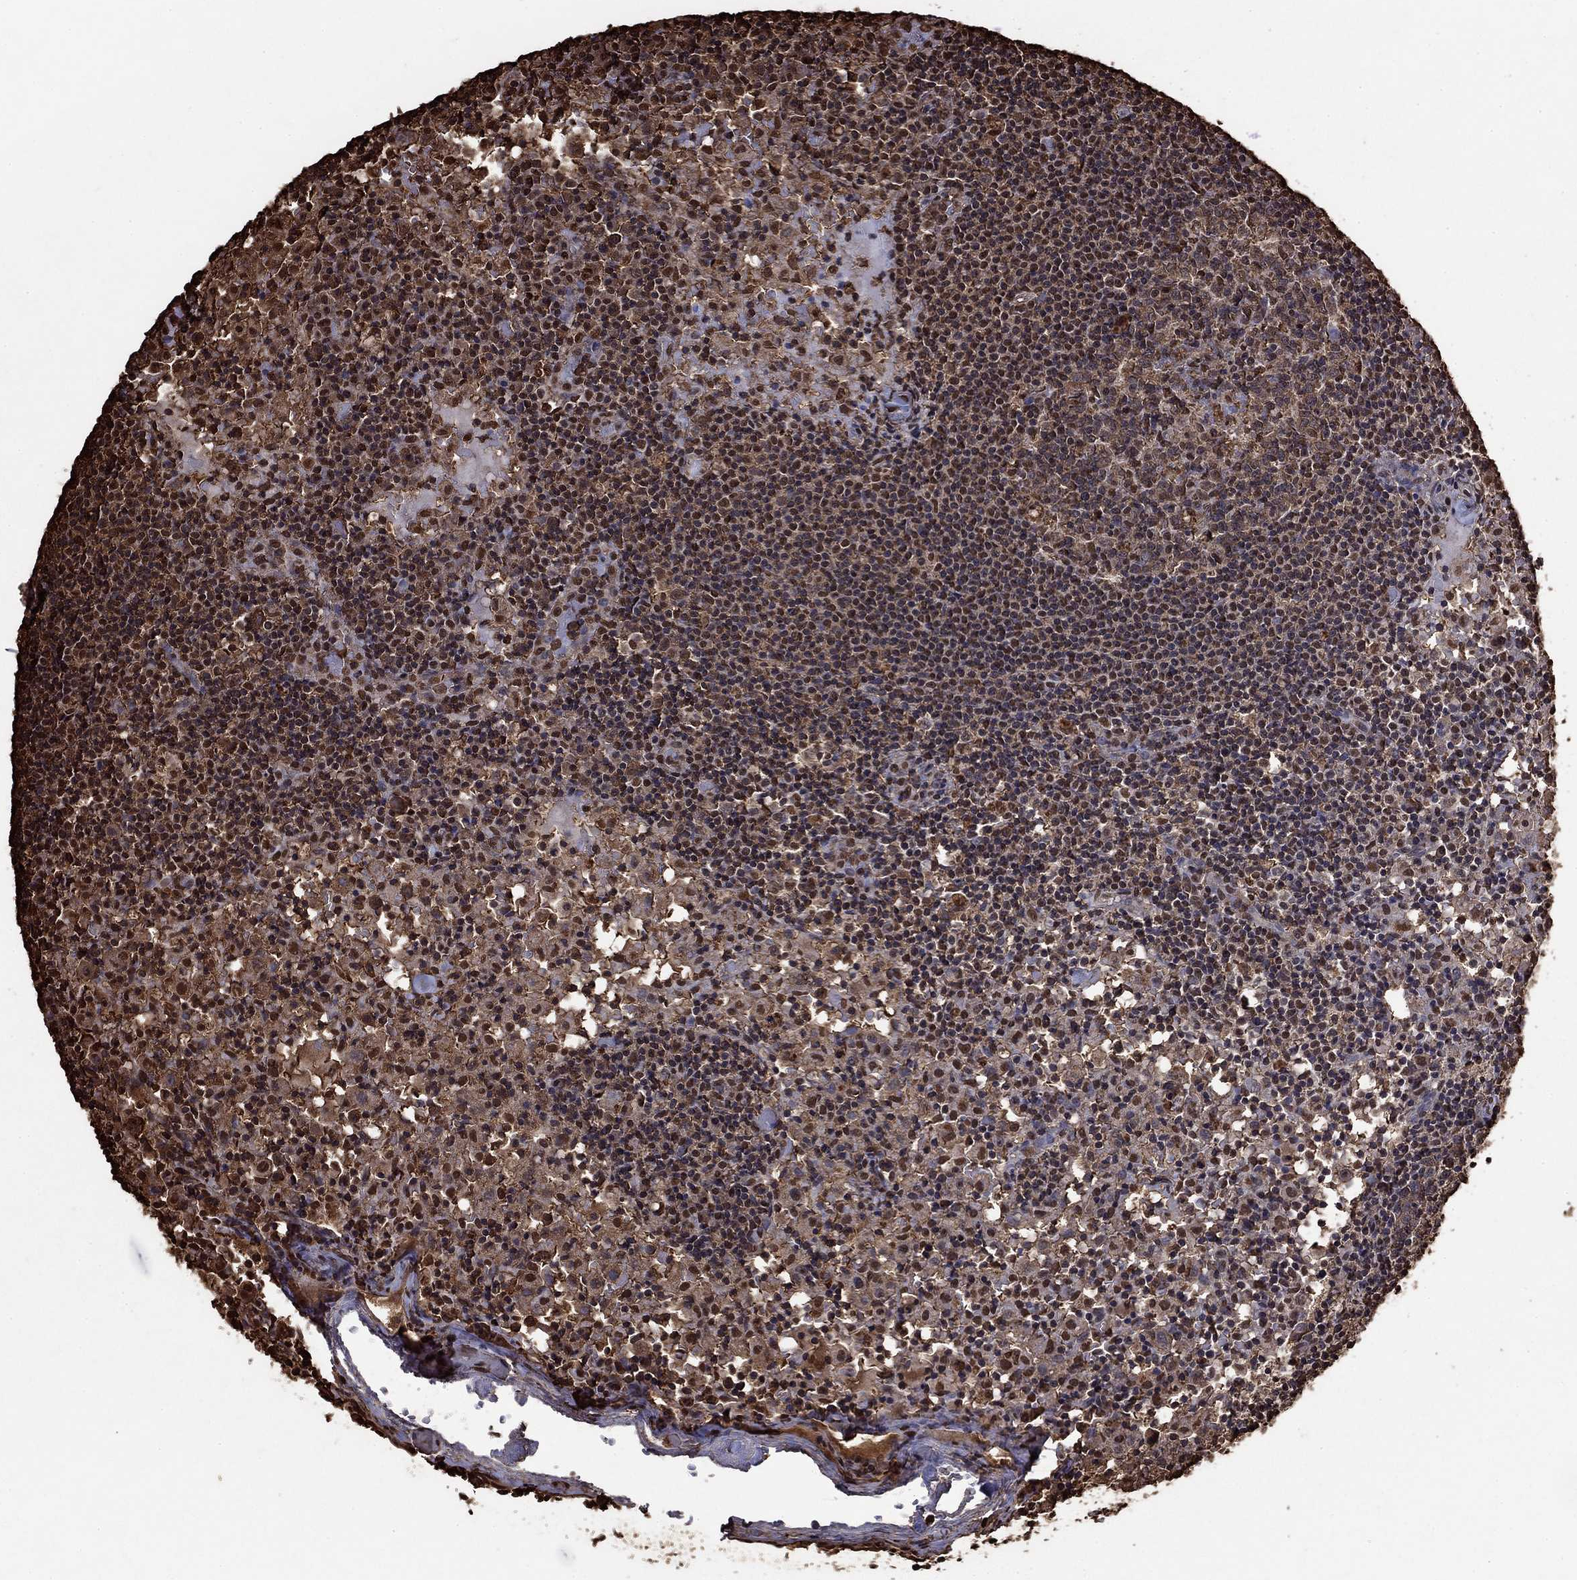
{"staining": {"intensity": "moderate", "quantity": "<25%", "location": "cytoplasmic/membranous,nuclear"}, "tissue": "lymph node", "cell_type": "Germinal center cells", "image_type": "normal", "snomed": [{"axis": "morphology", "description": "Normal tissue, NOS"}, {"axis": "topography", "description": "Lymph node"}], "caption": "The immunohistochemical stain labels moderate cytoplasmic/membranous,nuclear positivity in germinal center cells of normal lymph node. (DAB = brown stain, brightfield microscopy at high magnification).", "gene": "GAPDH", "patient": {"sex": "male", "age": 62}}